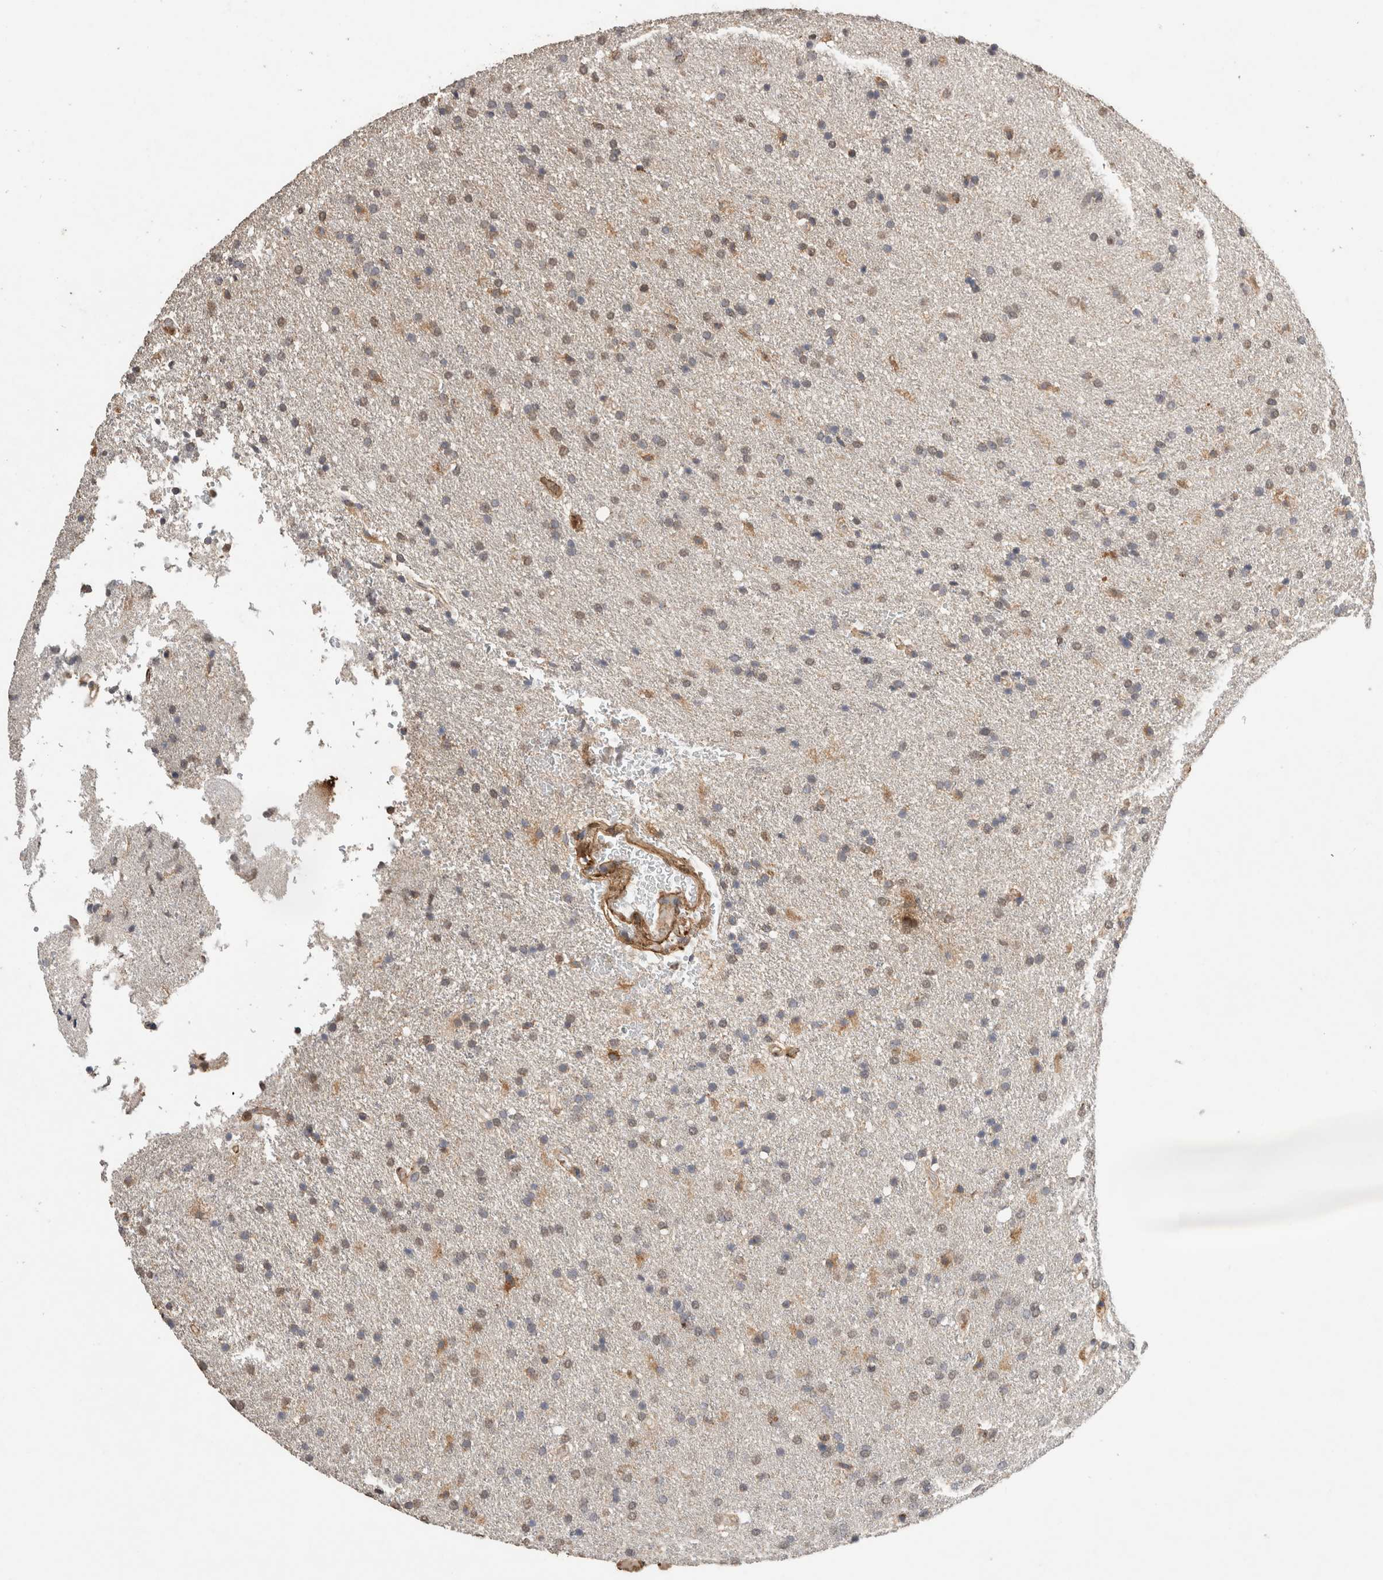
{"staining": {"intensity": "moderate", "quantity": "<25%", "location": "cytoplasmic/membranous"}, "tissue": "glioma", "cell_type": "Tumor cells", "image_type": "cancer", "snomed": [{"axis": "morphology", "description": "Glioma, malignant, High grade"}, {"axis": "topography", "description": "Brain"}], "caption": "Moderate cytoplasmic/membranous protein staining is seen in about <25% of tumor cells in glioma.", "gene": "C1QTNF5", "patient": {"sex": "male", "age": 72}}